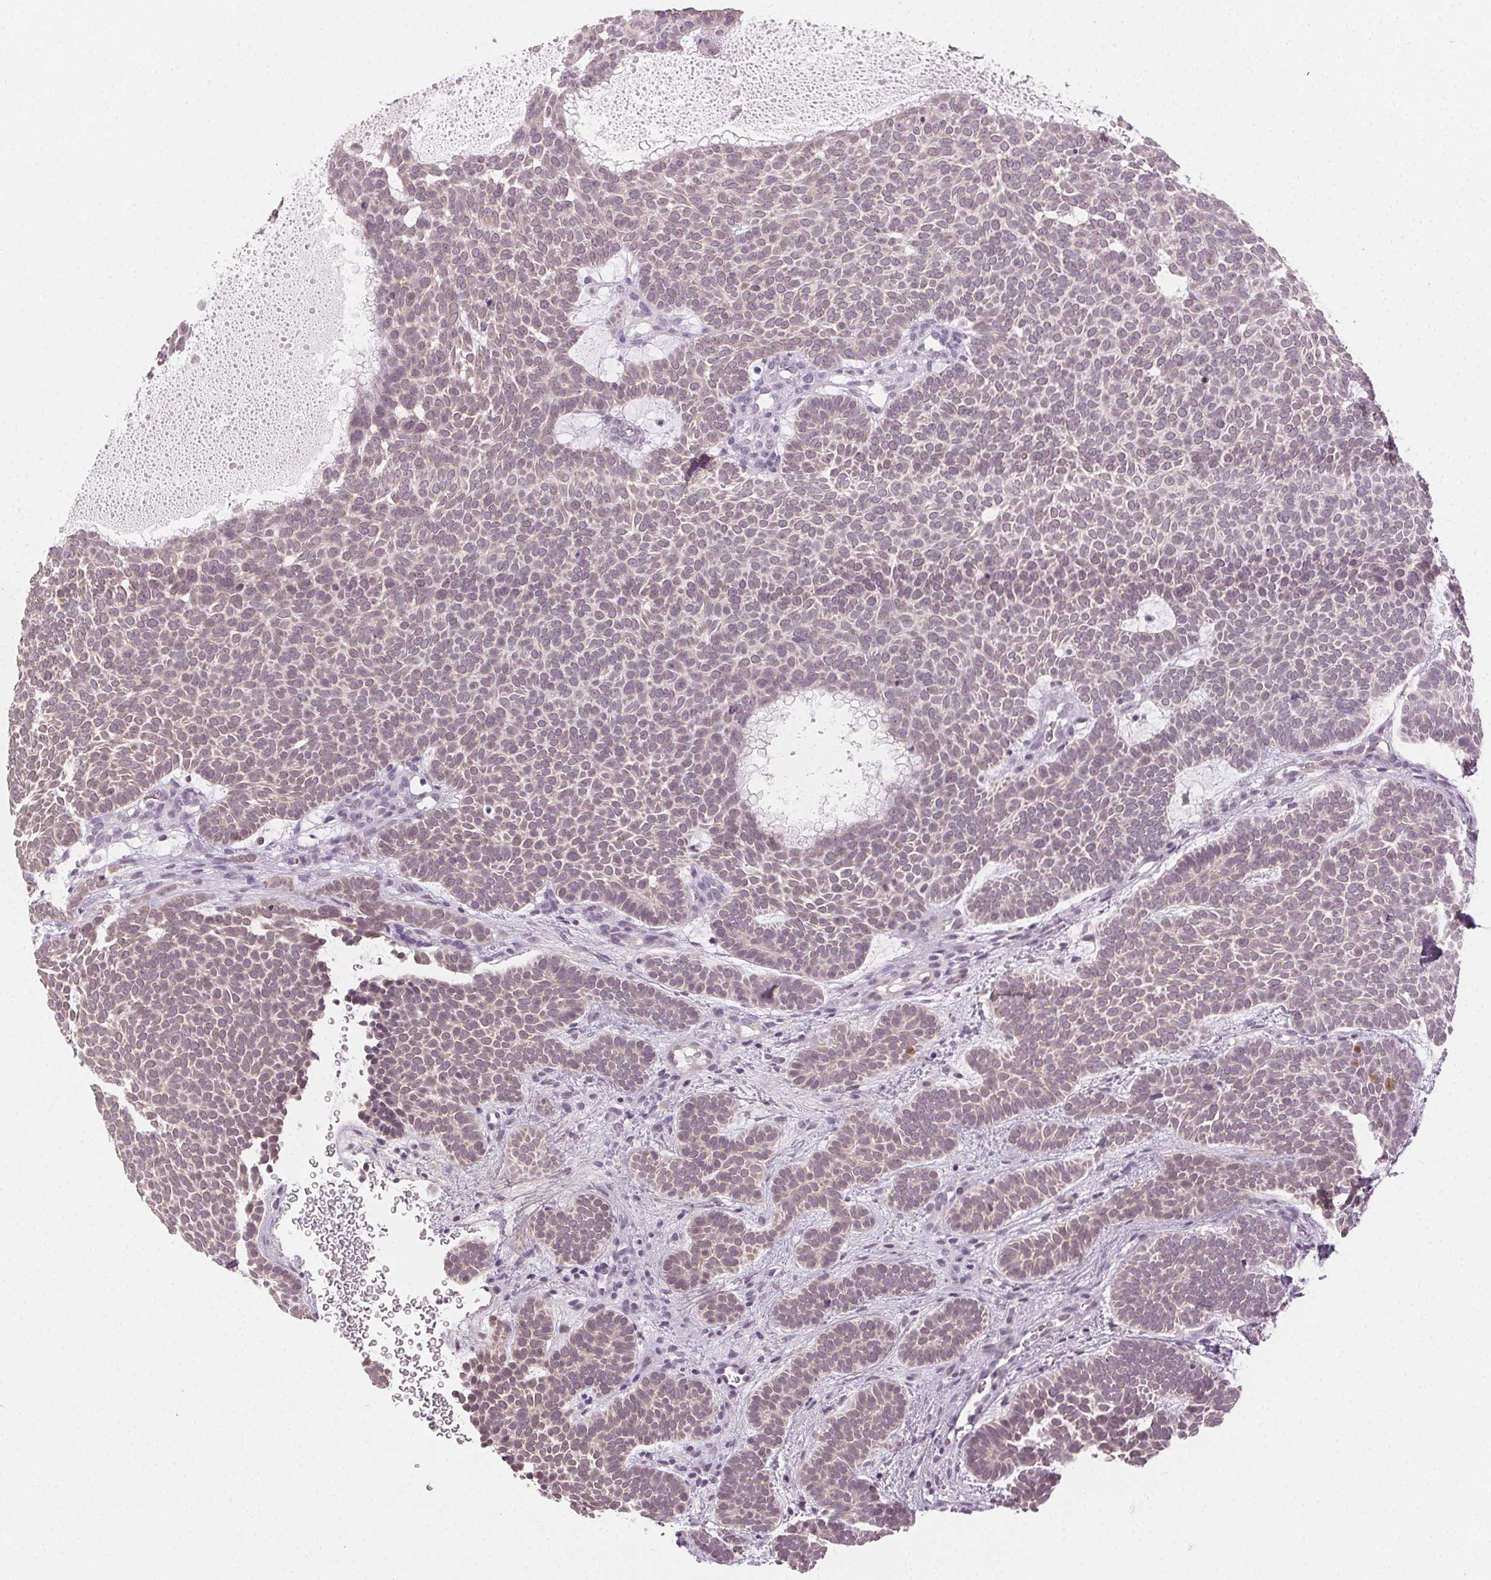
{"staining": {"intensity": "weak", "quantity": "<25%", "location": "cytoplasmic/membranous"}, "tissue": "skin cancer", "cell_type": "Tumor cells", "image_type": "cancer", "snomed": [{"axis": "morphology", "description": "Basal cell carcinoma"}, {"axis": "topography", "description": "Skin"}], "caption": "Immunohistochemistry (IHC) histopathology image of neoplastic tissue: skin cancer (basal cell carcinoma) stained with DAB reveals no significant protein staining in tumor cells.", "gene": "AIF1L", "patient": {"sex": "female", "age": 82}}